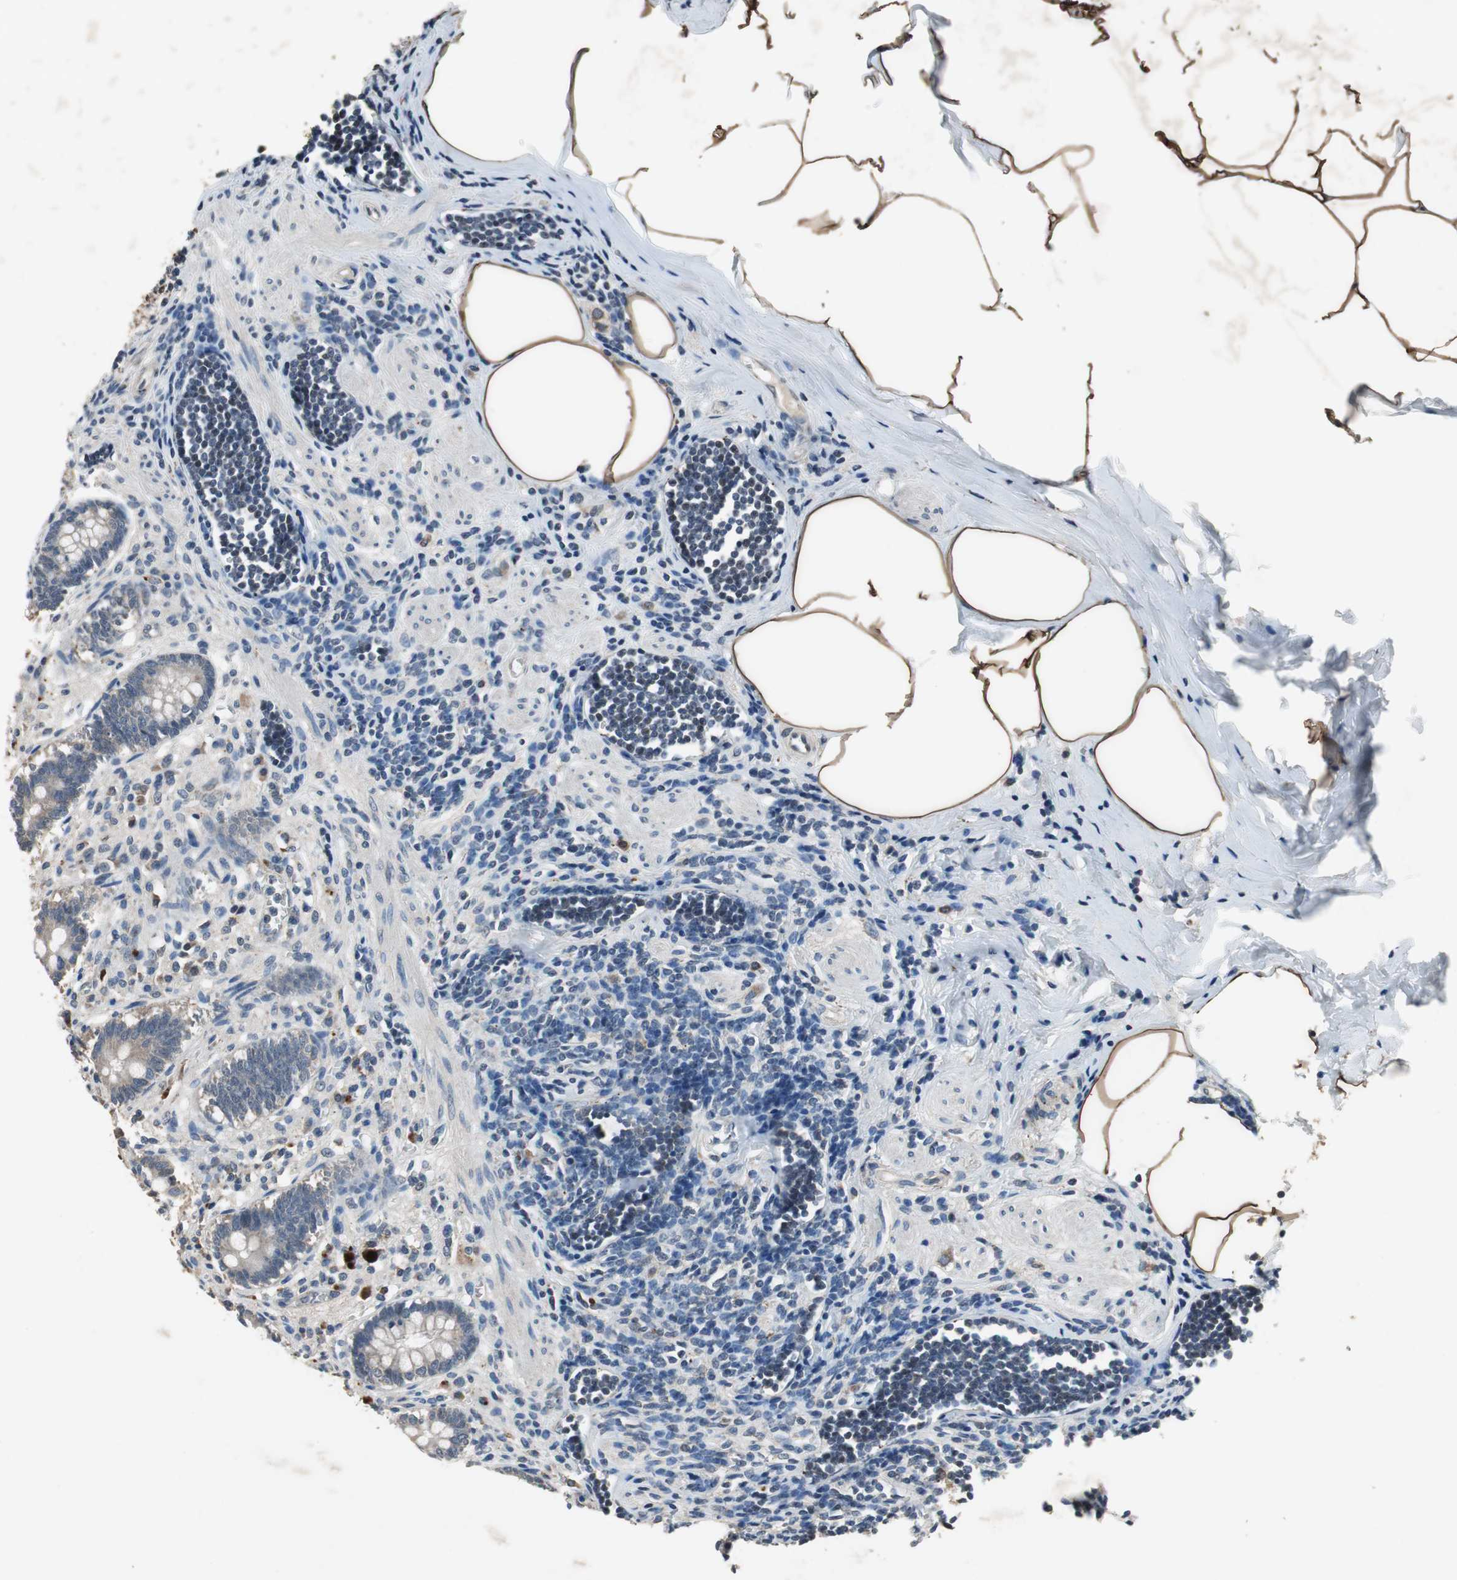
{"staining": {"intensity": "weak", "quantity": "25%-75%", "location": "cytoplasmic/membranous"}, "tissue": "appendix", "cell_type": "Glandular cells", "image_type": "normal", "snomed": [{"axis": "morphology", "description": "Normal tissue, NOS"}, {"axis": "topography", "description": "Appendix"}], "caption": "A high-resolution micrograph shows immunohistochemistry staining of benign appendix, which displays weak cytoplasmic/membranous staining in approximately 25%-75% of glandular cells.", "gene": "PI4KB", "patient": {"sex": "female", "age": 50}}